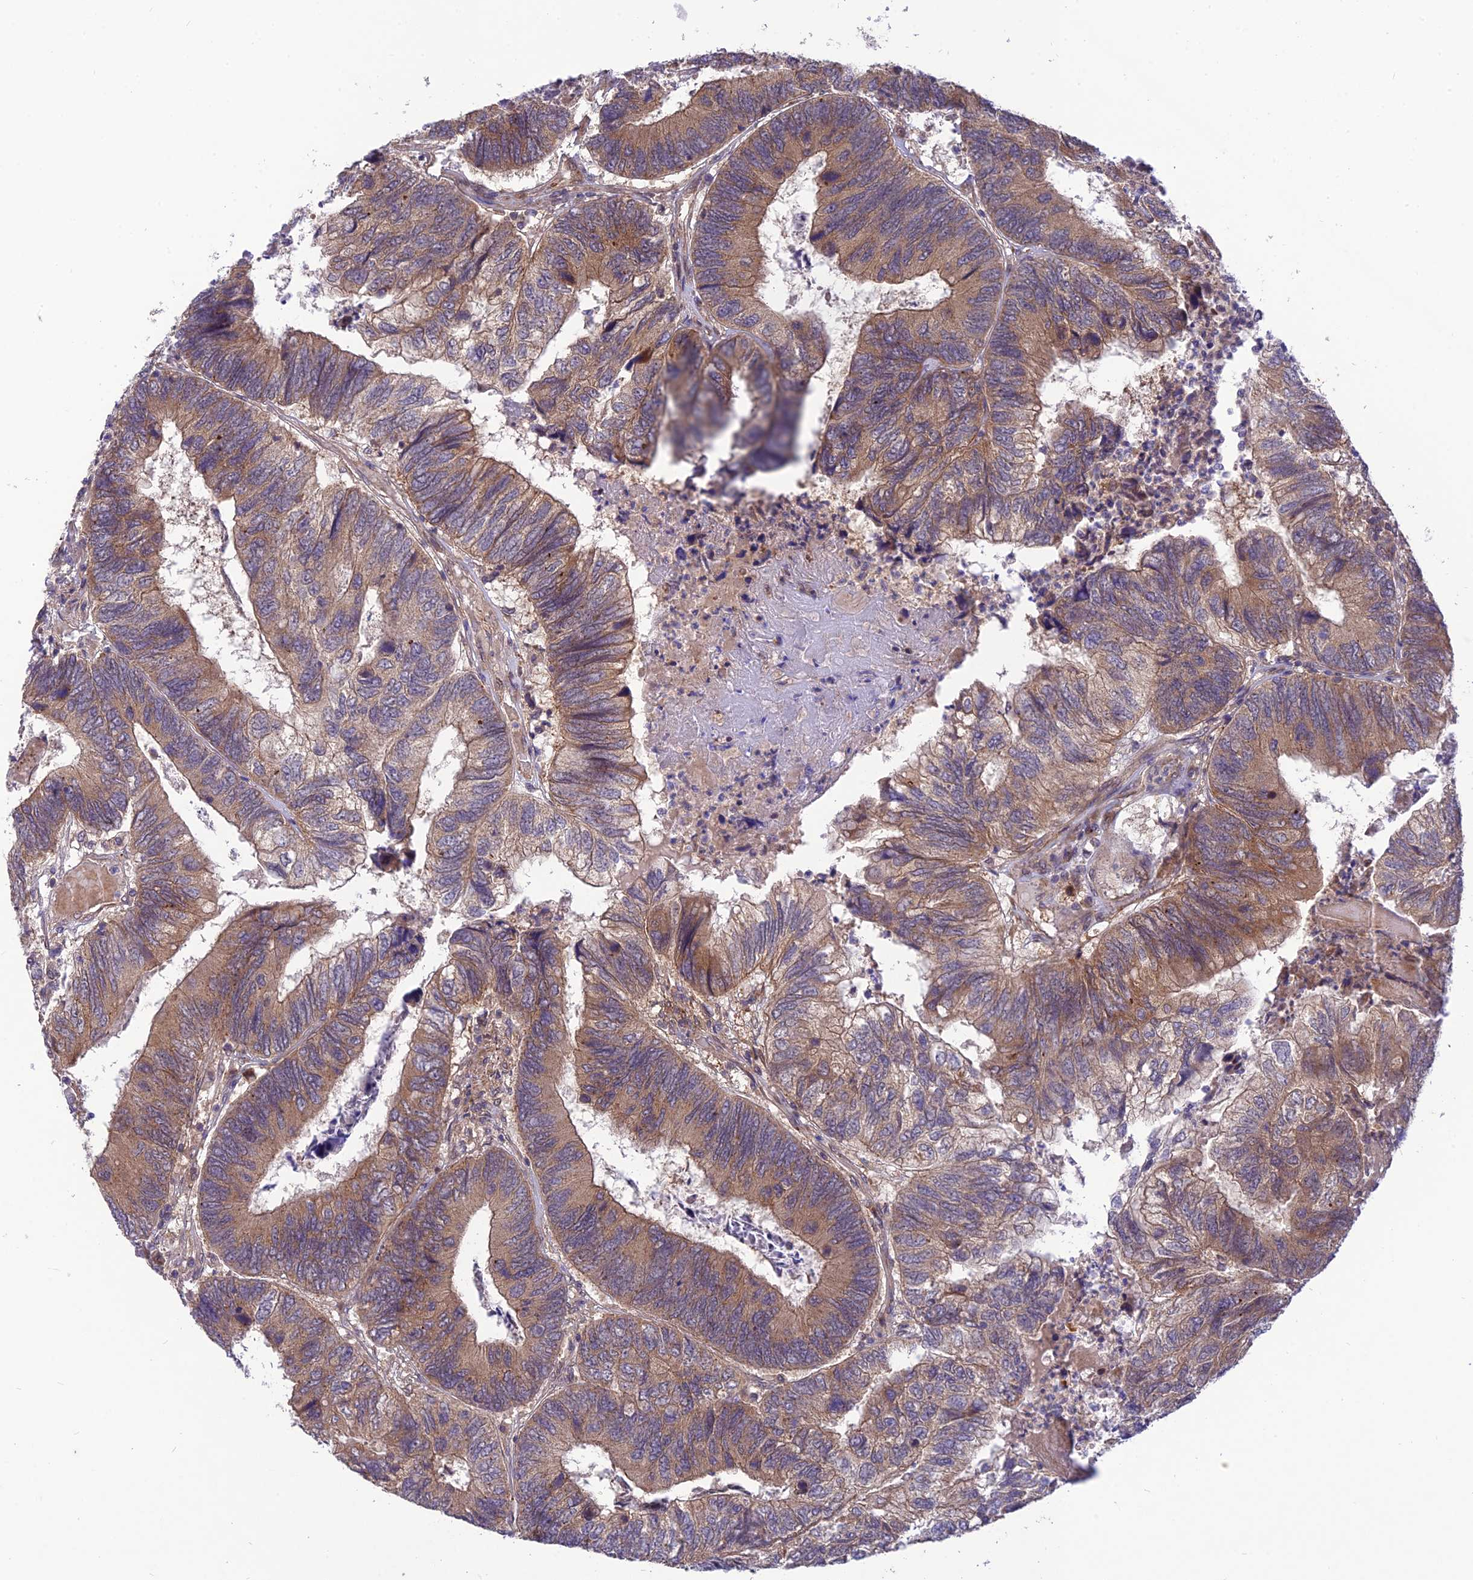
{"staining": {"intensity": "moderate", "quantity": ">75%", "location": "cytoplasmic/membranous"}, "tissue": "colorectal cancer", "cell_type": "Tumor cells", "image_type": "cancer", "snomed": [{"axis": "morphology", "description": "Adenocarcinoma, NOS"}, {"axis": "topography", "description": "Colon"}], "caption": "The image demonstrates staining of adenocarcinoma (colorectal), revealing moderate cytoplasmic/membranous protein expression (brown color) within tumor cells.", "gene": "UROS", "patient": {"sex": "female", "age": 67}}